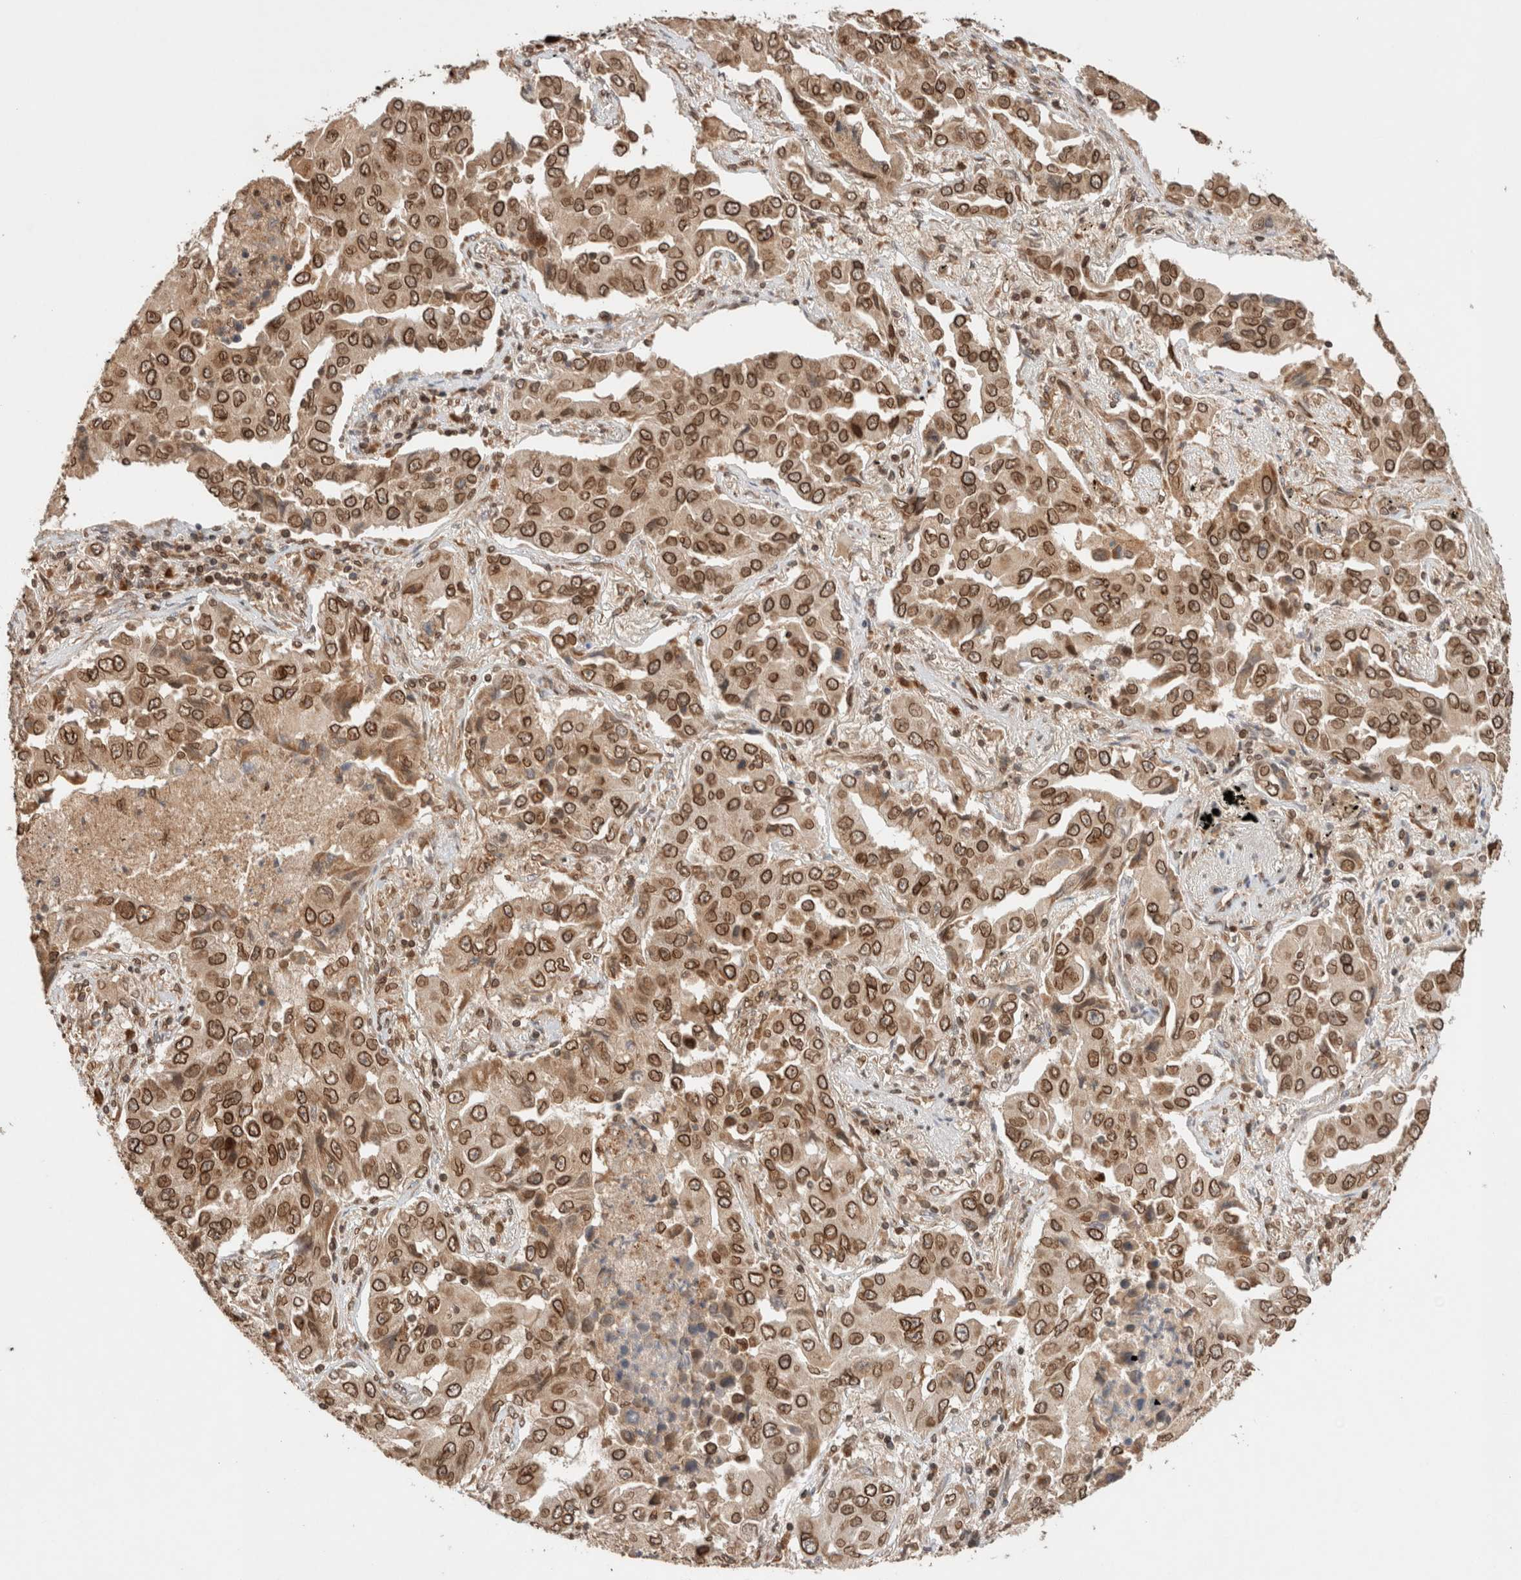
{"staining": {"intensity": "moderate", "quantity": ">75%", "location": "cytoplasmic/membranous,nuclear"}, "tissue": "lung cancer", "cell_type": "Tumor cells", "image_type": "cancer", "snomed": [{"axis": "morphology", "description": "Adenocarcinoma, NOS"}, {"axis": "topography", "description": "Lung"}], "caption": "Immunohistochemical staining of human lung adenocarcinoma demonstrates medium levels of moderate cytoplasmic/membranous and nuclear positivity in approximately >75% of tumor cells.", "gene": "TPR", "patient": {"sex": "female", "age": 65}}